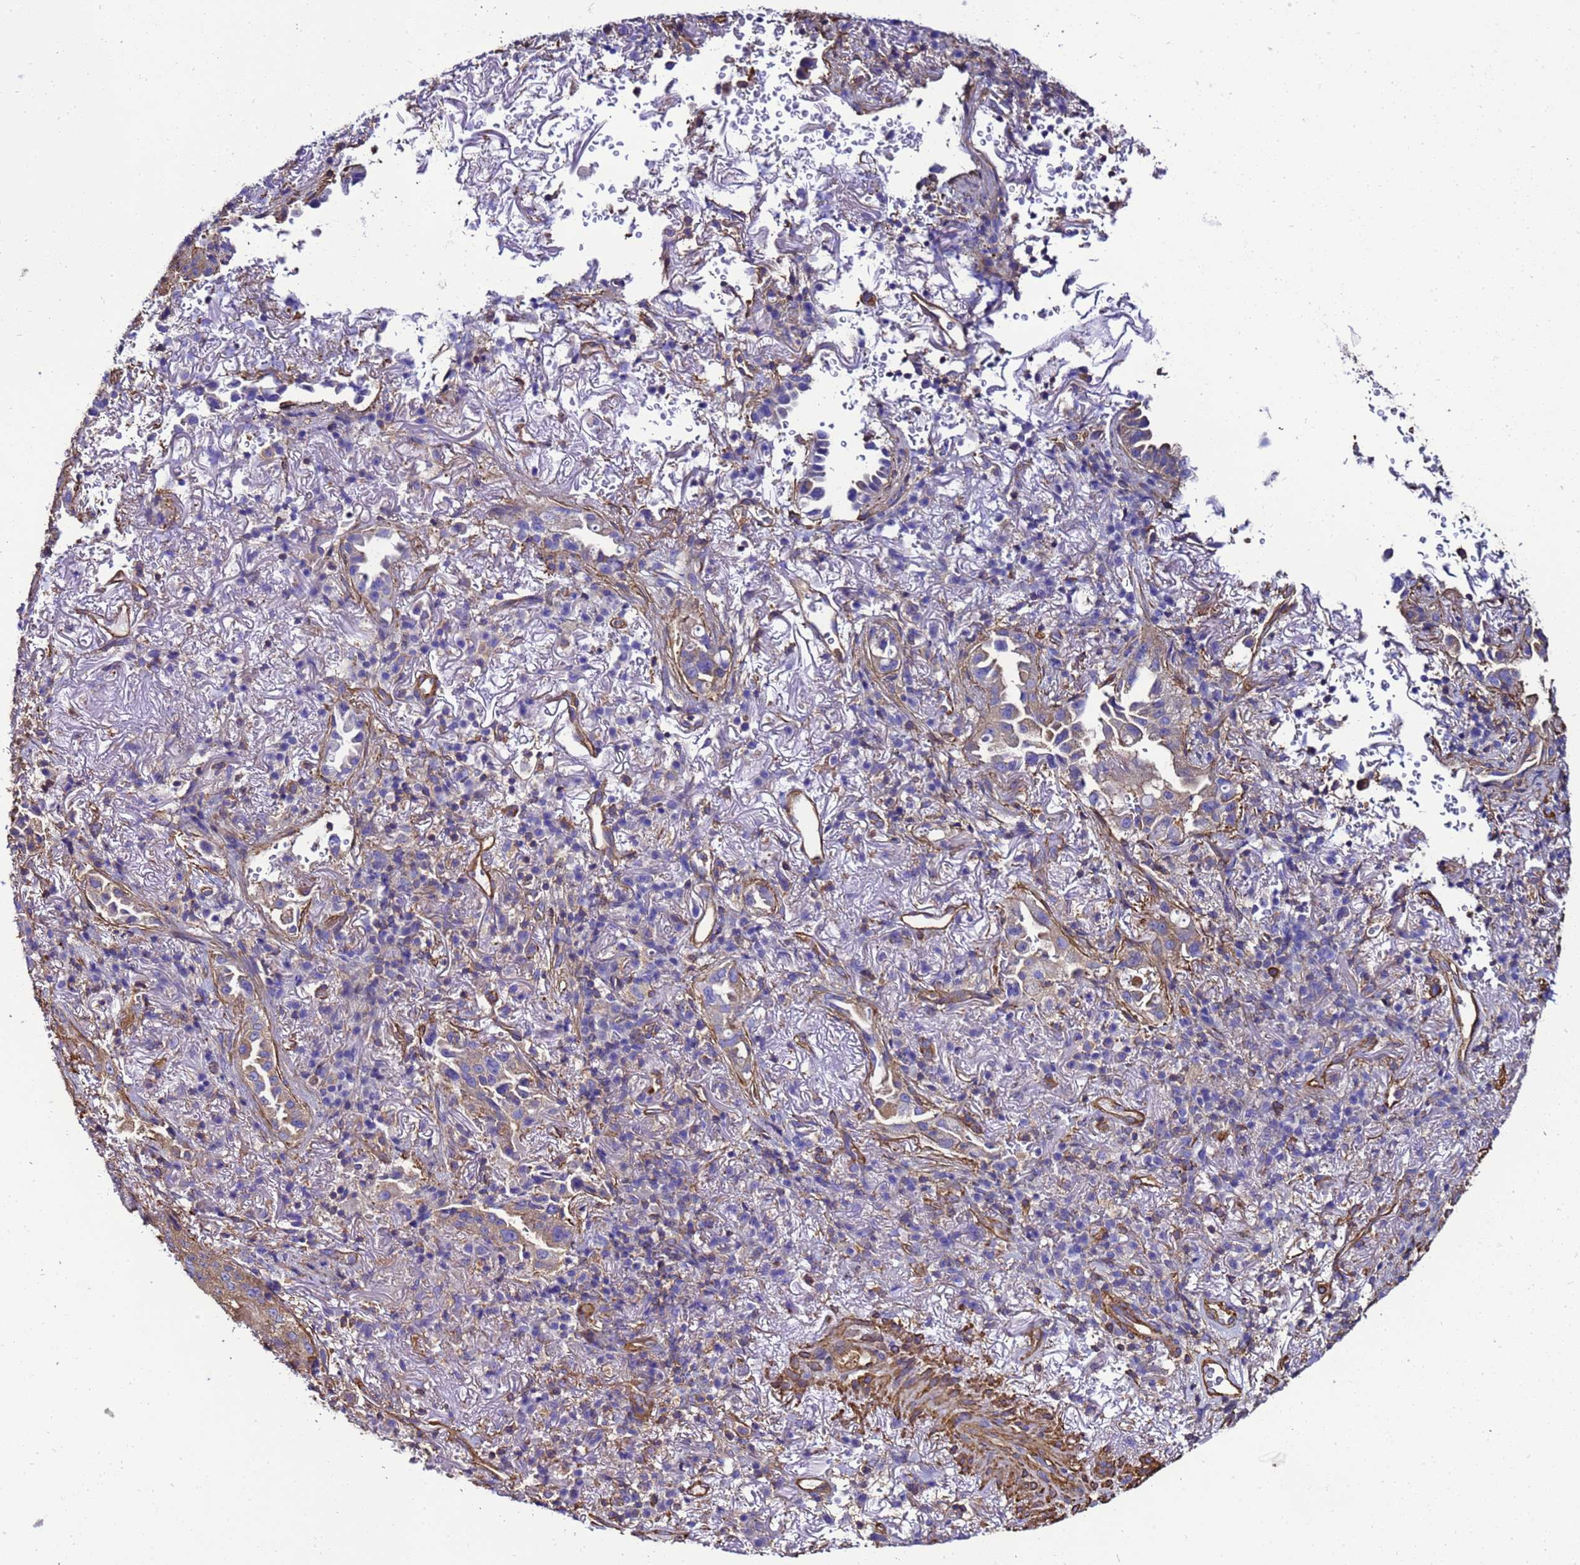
{"staining": {"intensity": "weak", "quantity": "25%-75%", "location": "cytoplasmic/membranous"}, "tissue": "lung cancer", "cell_type": "Tumor cells", "image_type": "cancer", "snomed": [{"axis": "morphology", "description": "Adenocarcinoma, NOS"}, {"axis": "topography", "description": "Lung"}], "caption": "DAB (3,3'-diaminobenzidine) immunohistochemical staining of human lung cancer displays weak cytoplasmic/membranous protein staining in about 25%-75% of tumor cells.", "gene": "MYL12A", "patient": {"sex": "female", "age": 69}}